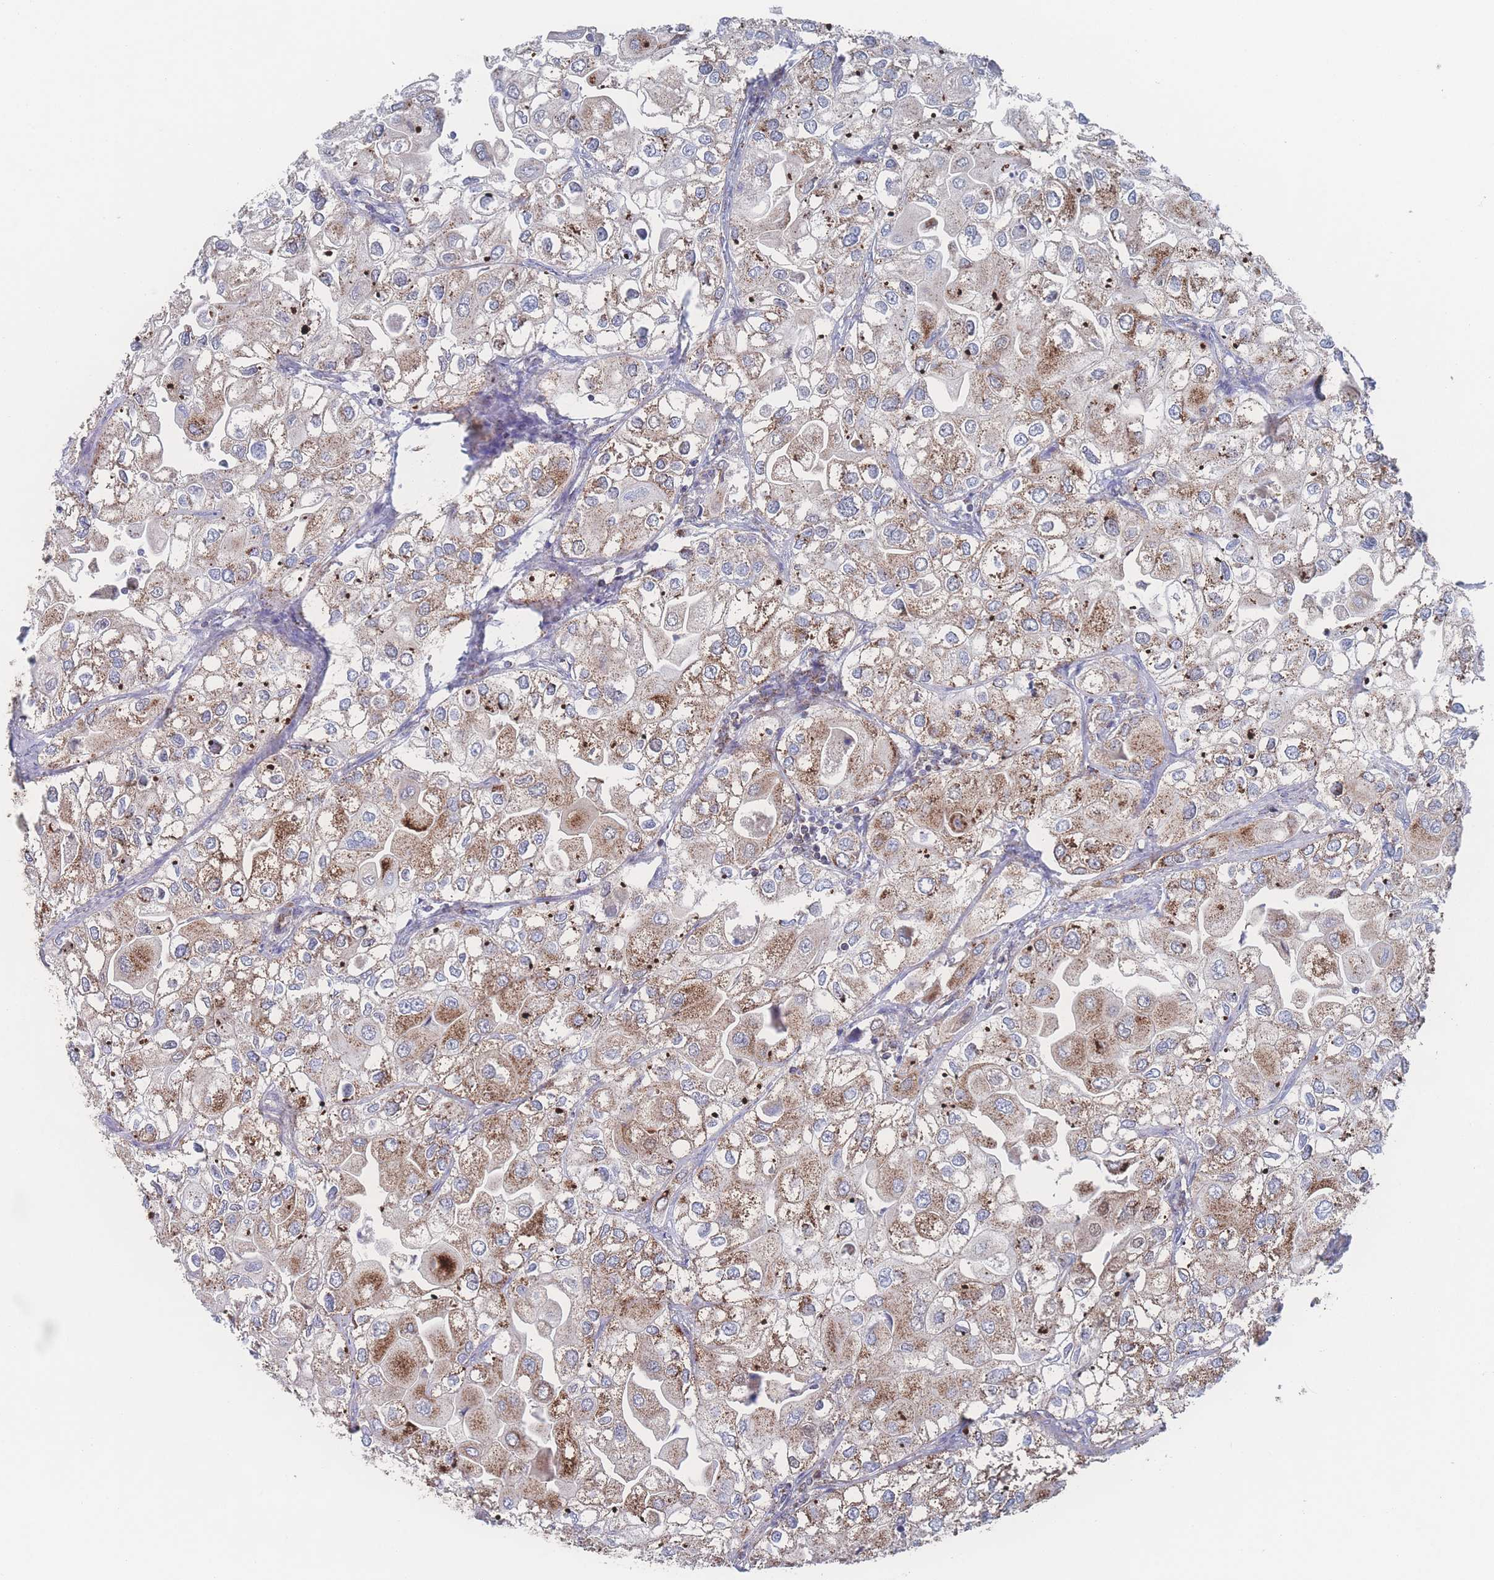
{"staining": {"intensity": "moderate", "quantity": ">75%", "location": "cytoplasmic/membranous"}, "tissue": "urothelial cancer", "cell_type": "Tumor cells", "image_type": "cancer", "snomed": [{"axis": "morphology", "description": "Urothelial carcinoma, High grade"}, {"axis": "topography", "description": "Urinary bladder"}], "caption": "Human urothelial cancer stained with a brown dye shows moderate cytoplasmic/membranous positive expression in about >75% of tumor cells.", "gene": "PEX14", "patient": {"sex": "male", "age": 64}}